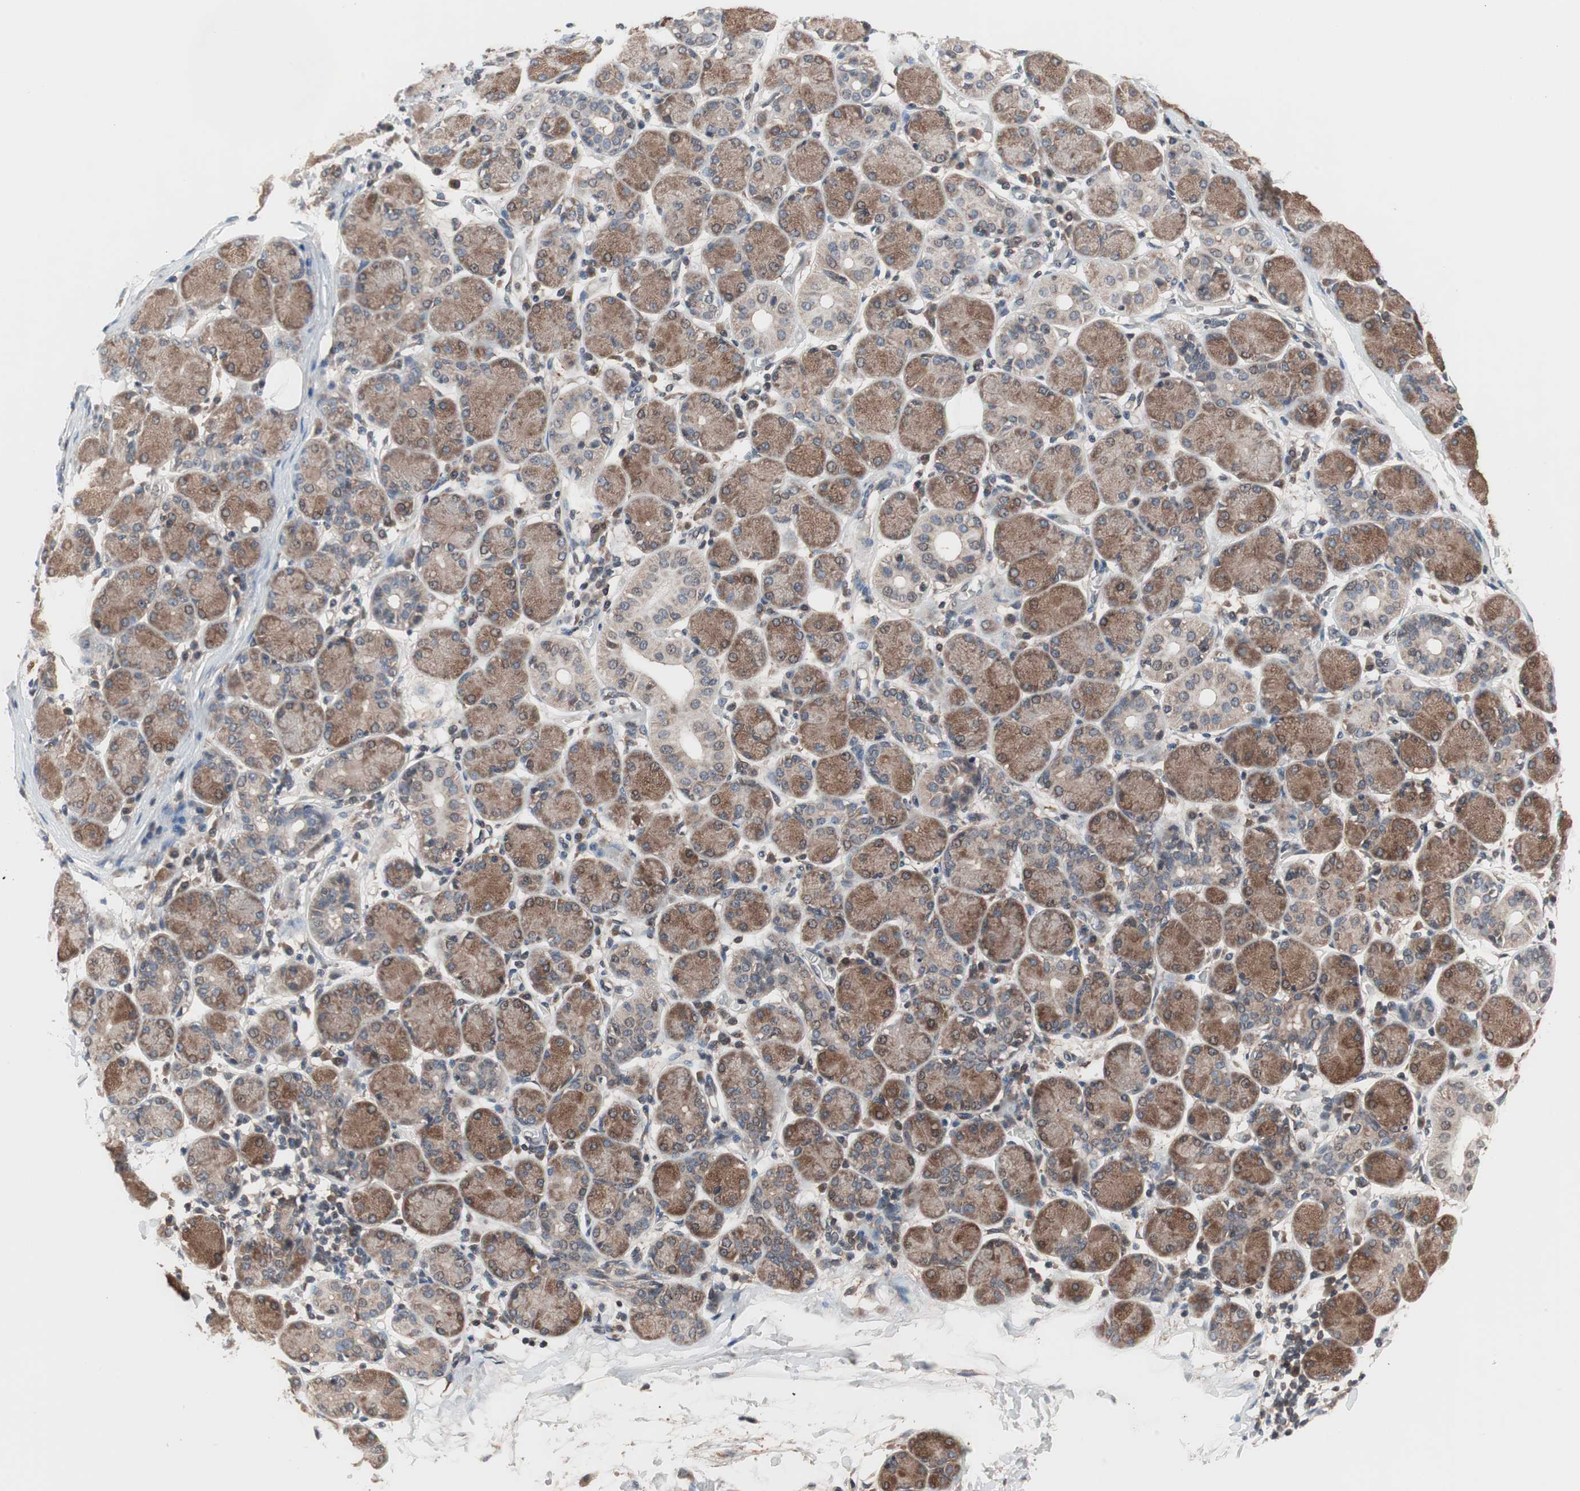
{"staining": {"intensity": "moderate", "quantity": "25%-75%", "location": "cytoplasmic/membranous"}, "tissue": "salivary gland", "cell_type": "Glandular cells", "image_type": "normal", "snomed": [{"axis": "morphology", "description": "Normal tissue, NOS"}, {"axis": "topography", "description": "Salivary gland"}], "caption": "A micrograph of human salivary gland stained for a protein reveals moderate cytoplasmic/membranous brown staining in glandular cells.", "gene": "IRS1", "patient": {"sex": "female", "age": 24}}